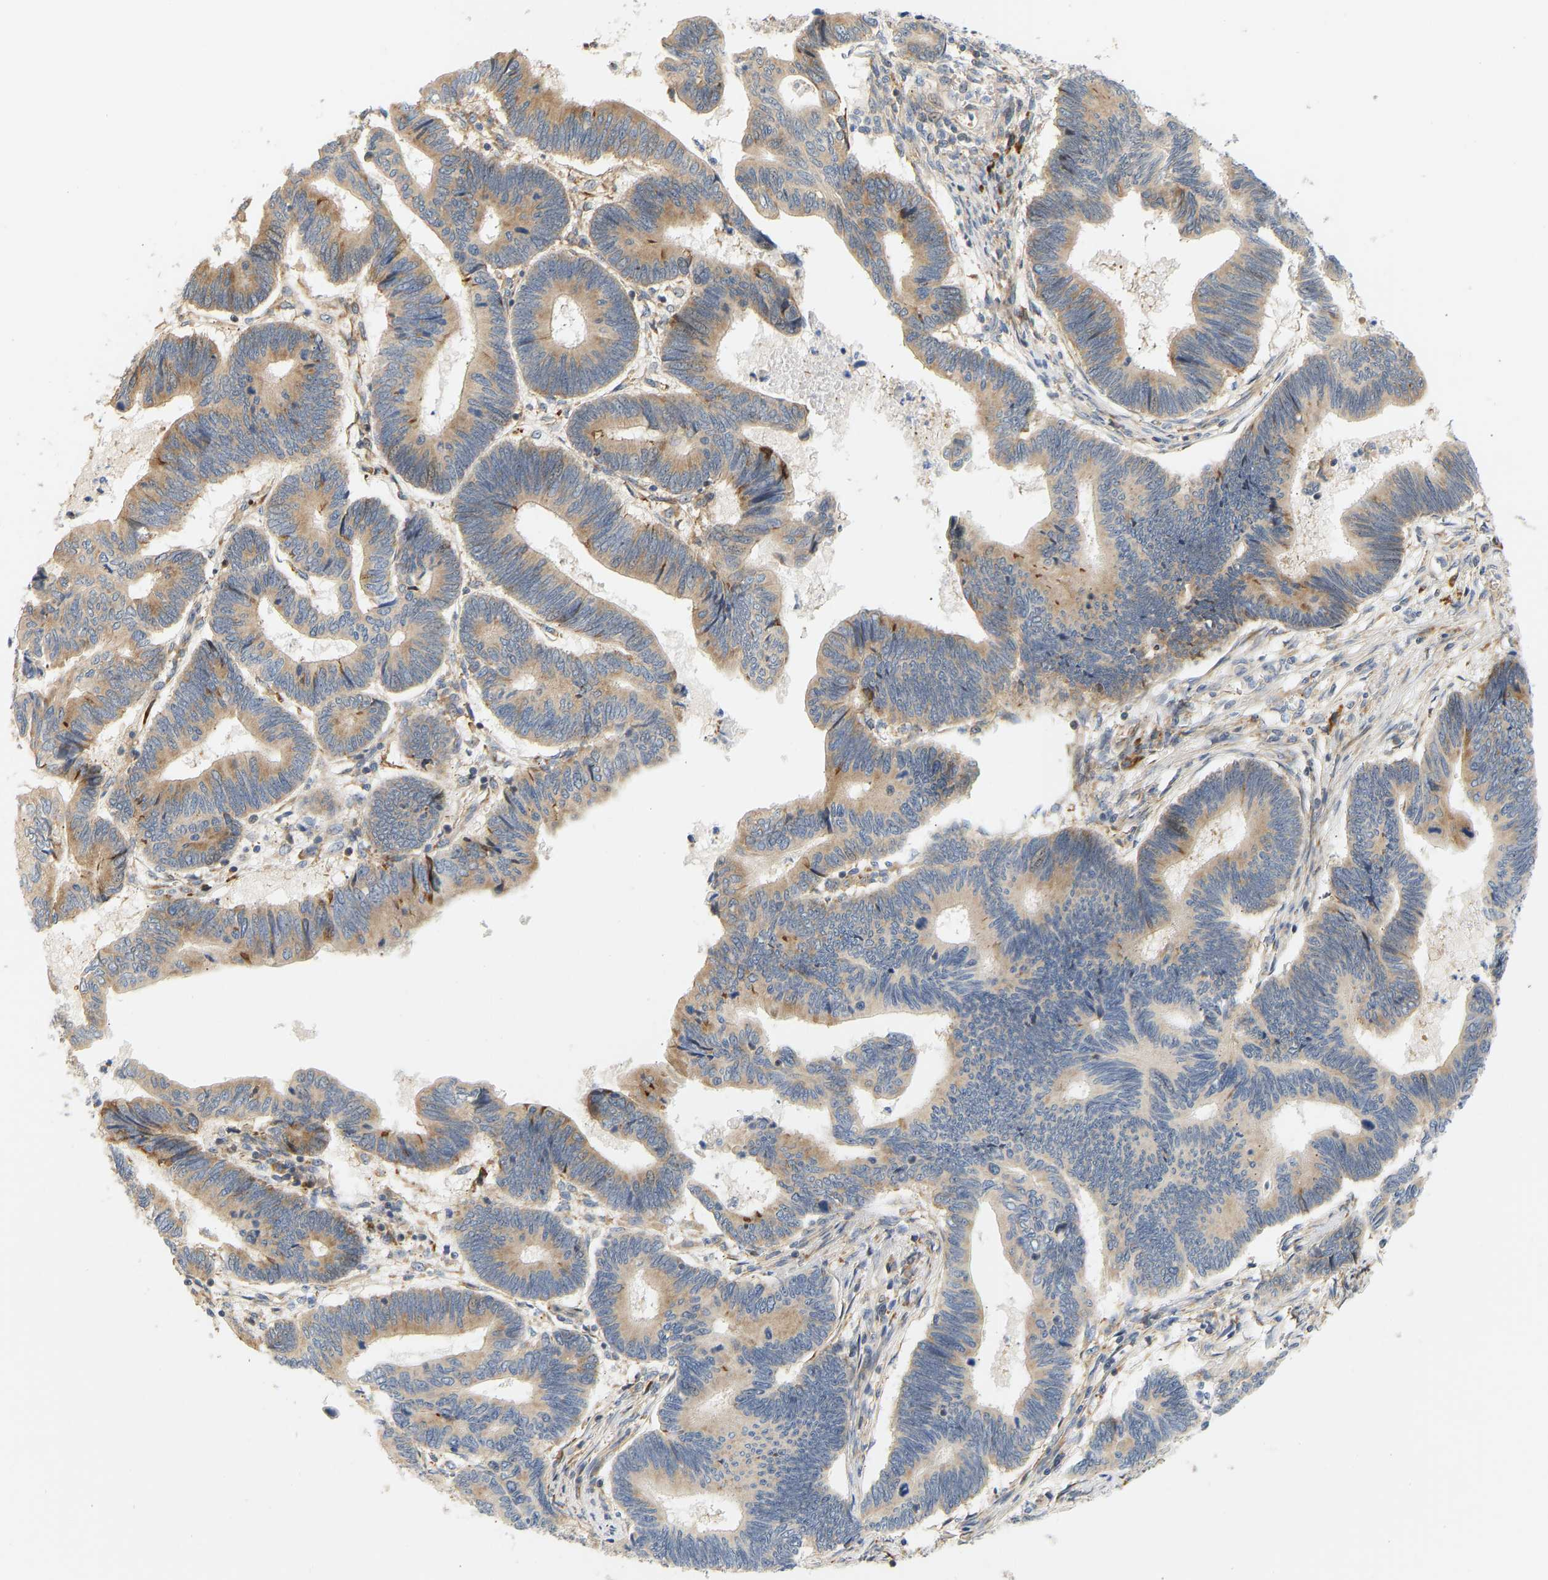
{"staining": {"intensity": "moderate", "quantity": ">75%", "location": "cytoplasmic/membranous"}, "tissue": "pancreatic cancer", "cell_type": "Tumor cells", "image_type": "cancer", "snomed": [{"axis": "morphology", "description": "Adenocarcinoma, NOS"}, {"axis": "topography", "description": "Pancreas"}], "caption": "Immunohistochemistry (IHC) photomicrograph of neoplastic tissue: human pancreatic cancer stained using IHC shows medium levels of moderate protein expression localized specifically in the cytoplasmic/membranous of tumor cells, appearing as a cytoplasmic/membranous brown color.", "gene": "RPS14", "patient": {"sex": "female", "age": 70}}